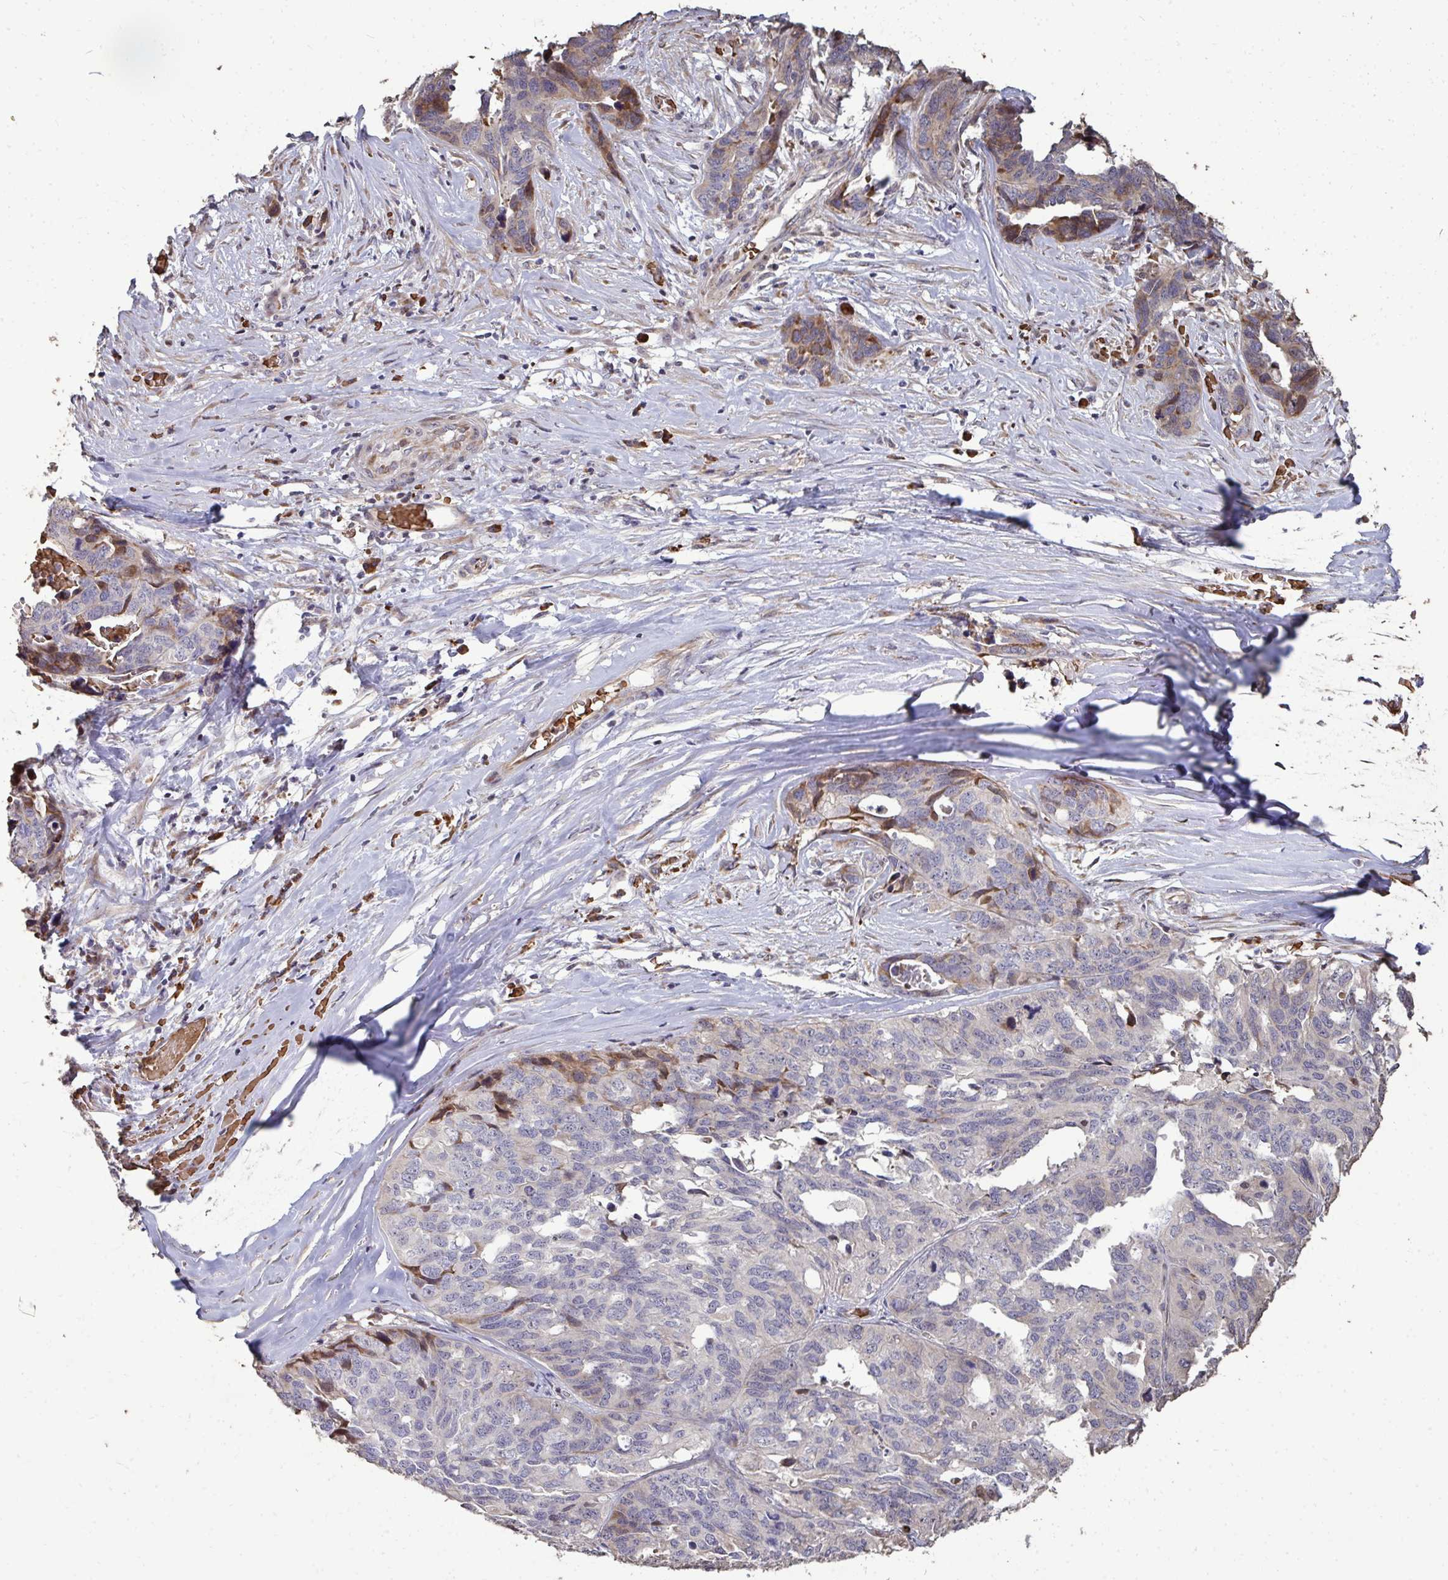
{"staining": {"intensity": "weak", "quantity": "25%-75%", "location": "cytoplasmic/membranous"}, "tissue": "ovarian cancer", "cell_type": "Tumor cells", "image_type": "cancer", "snomed": [{"axis": "morphology", "description": "Cystadenocarcinoma, serous, NOS"}, {"axis": "topography", "description": "Ovary"}], "caption": "A micrograph of human serous cystadenocarcinoma (ovarian) stained for a protein exhibits weak cytoplasmic/membranous brown staining in tumor cells. The staining was performed using DAB to visualize the protein expression in brown, while the nuclei were stained in blue with hematoxylin (Magnification: 20x).", "gene": "FIBCD1", "patient": {"sex": "female", "age": 64}}